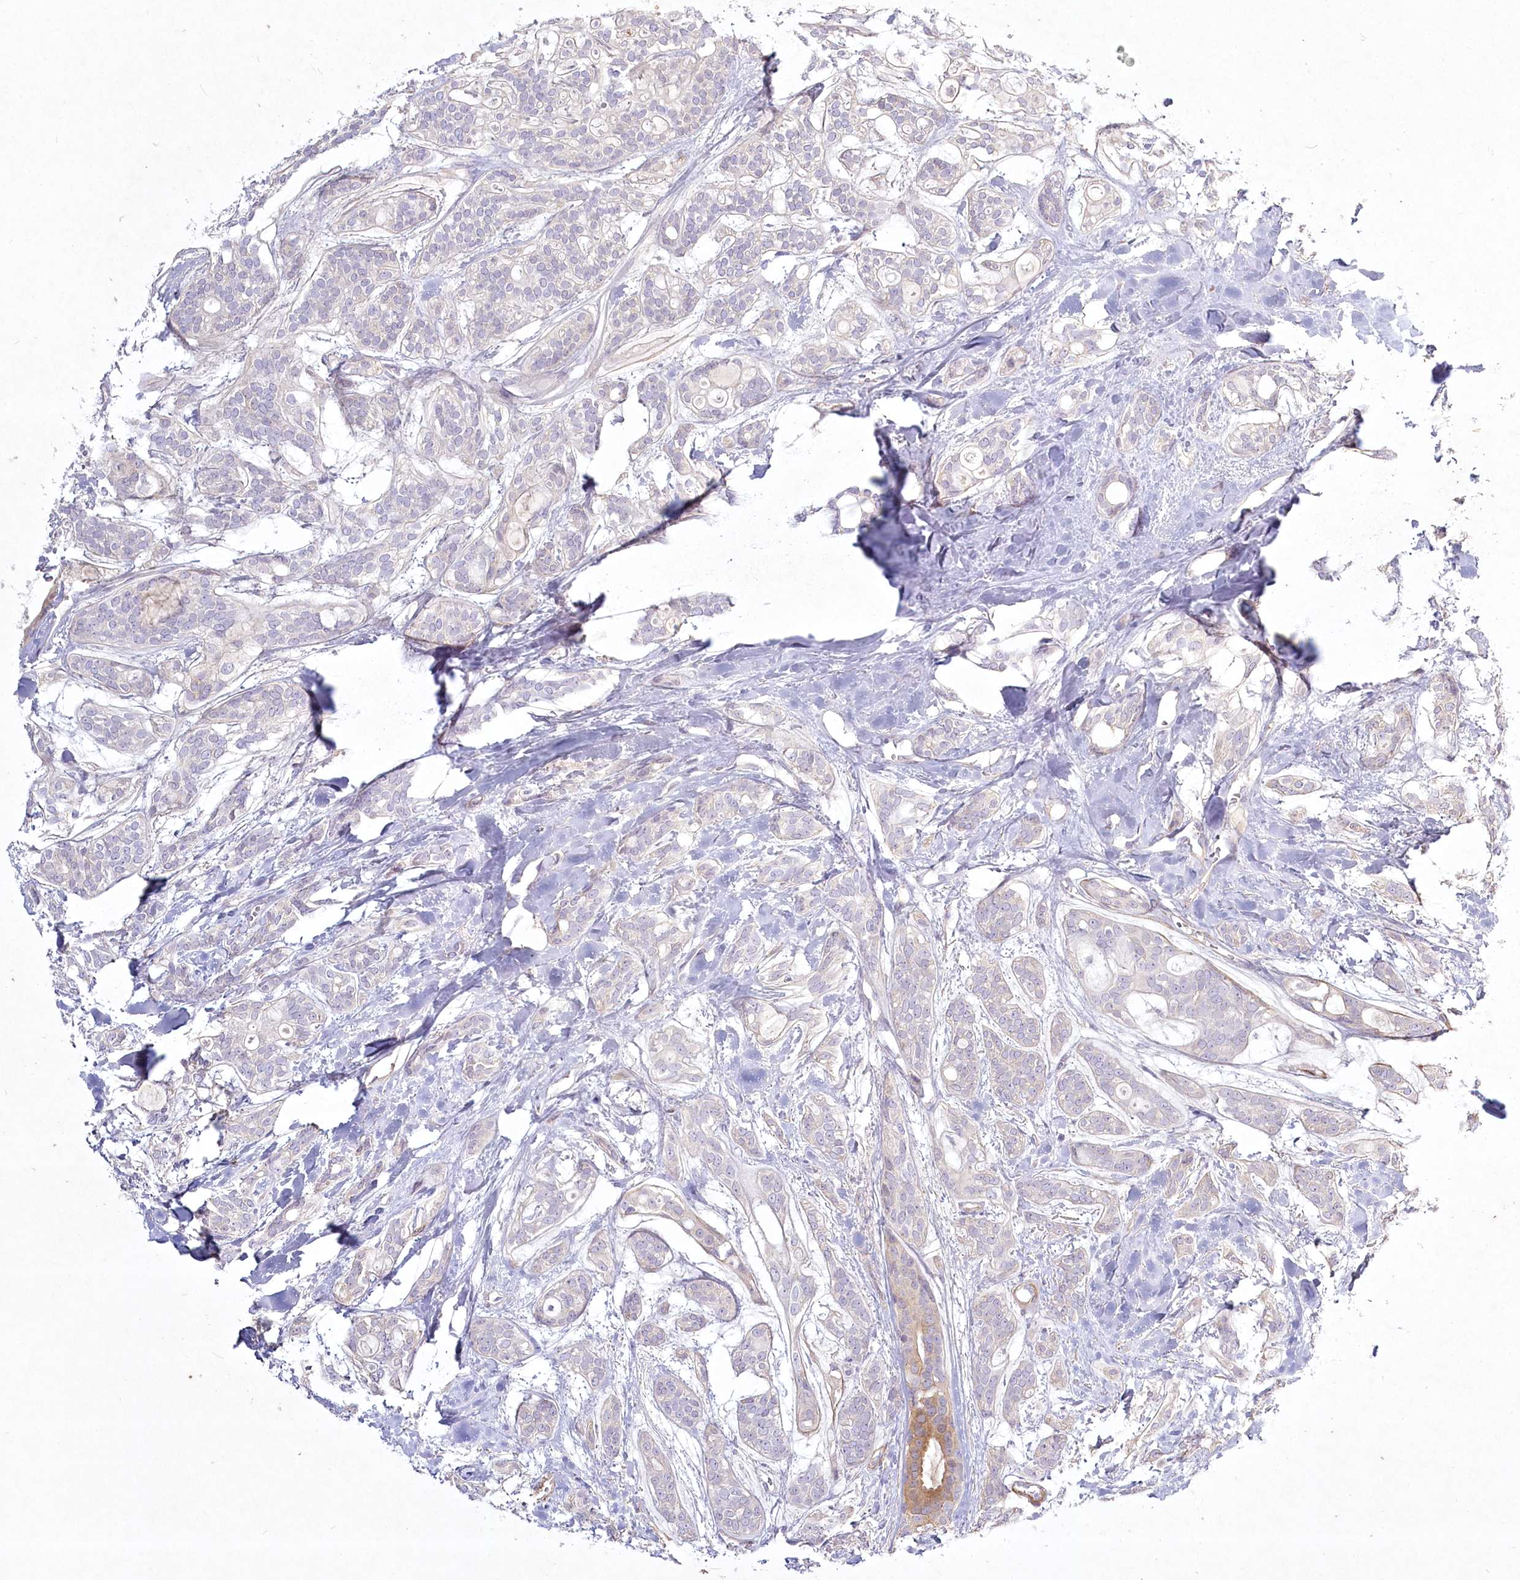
{"staining": {"intensity": "moderate", "quantity": "<25%", "location": "cytoplasmic/membranous"}, "tissue": "head and neck cancer", "cell_type": "Tumor cells", "image_type": "cancer", "snomed": [{"axis": "morphology", "description": "Adenocarcinoma, NOS"}, {"axis": "topography", "description": "Head-Neck"}], "caption": "Immunohistochemistry (IHC) of head and neck adenocarcinoma demonstrates low levels of moderate cytoplasmic/membranous positivity in about <25% of tumor cells.", "gene": "INPP4B", "patient": {"sex": "male", "age": 66}}